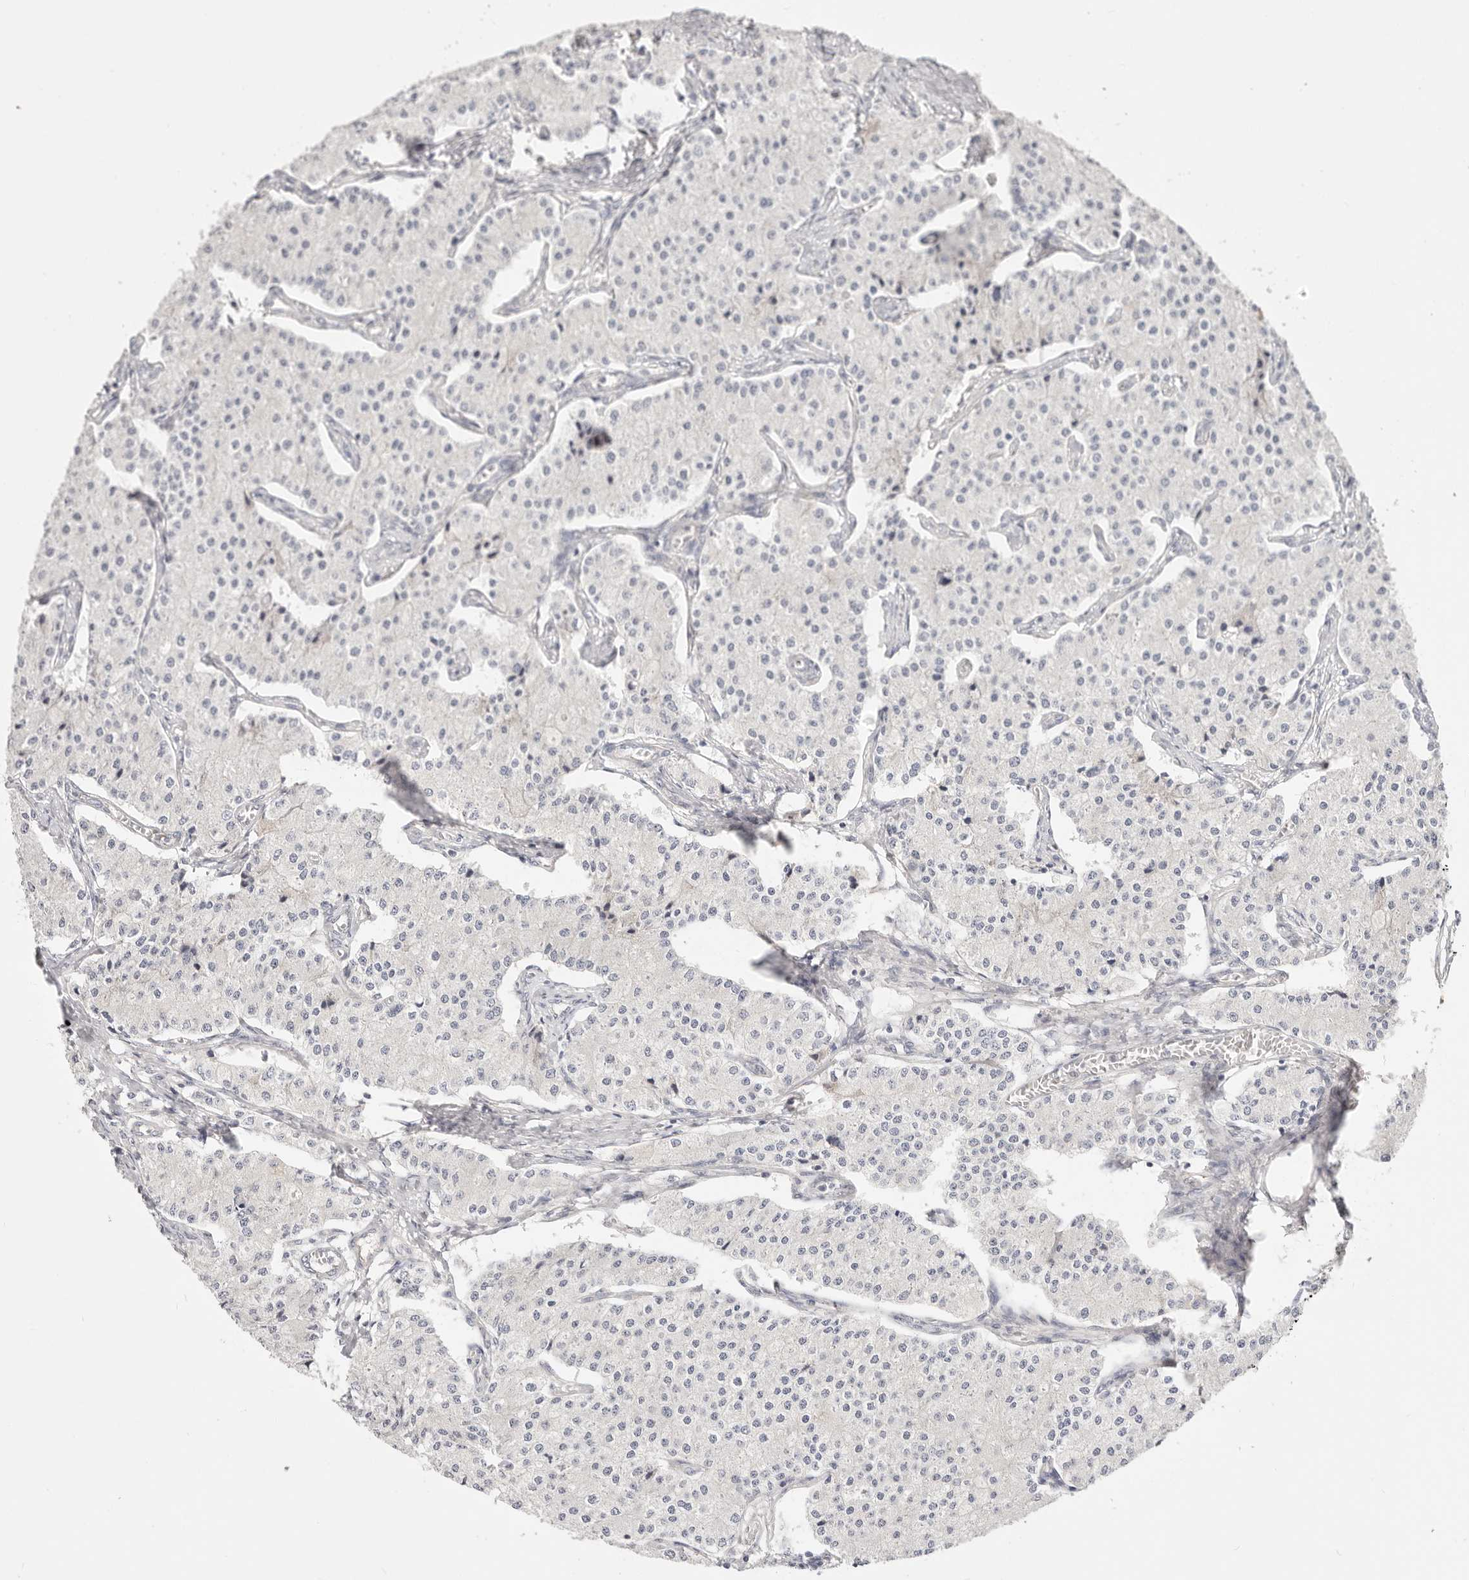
{"staining": {"intensity": "negative", "quantity": "none", "location": "none"}, "tissue": "carcinoid", "cell_type": "Tumor cells", "image_type": "cancer", "snomed": [{"axis": "morphology", "description": "Carcinoid, malignant, NOS"}, {"axis": "topography", "description": "Colon"}], "caption": "Carcinoid was stained to show a protein in brown. There is no significant expression in tumor cells. (DAB (3,3'-diaminobenzidine) IHC with hematoxylin counter stain).", "gene": "KCMF1", "patient": {"sex": "female", "age": 52}}